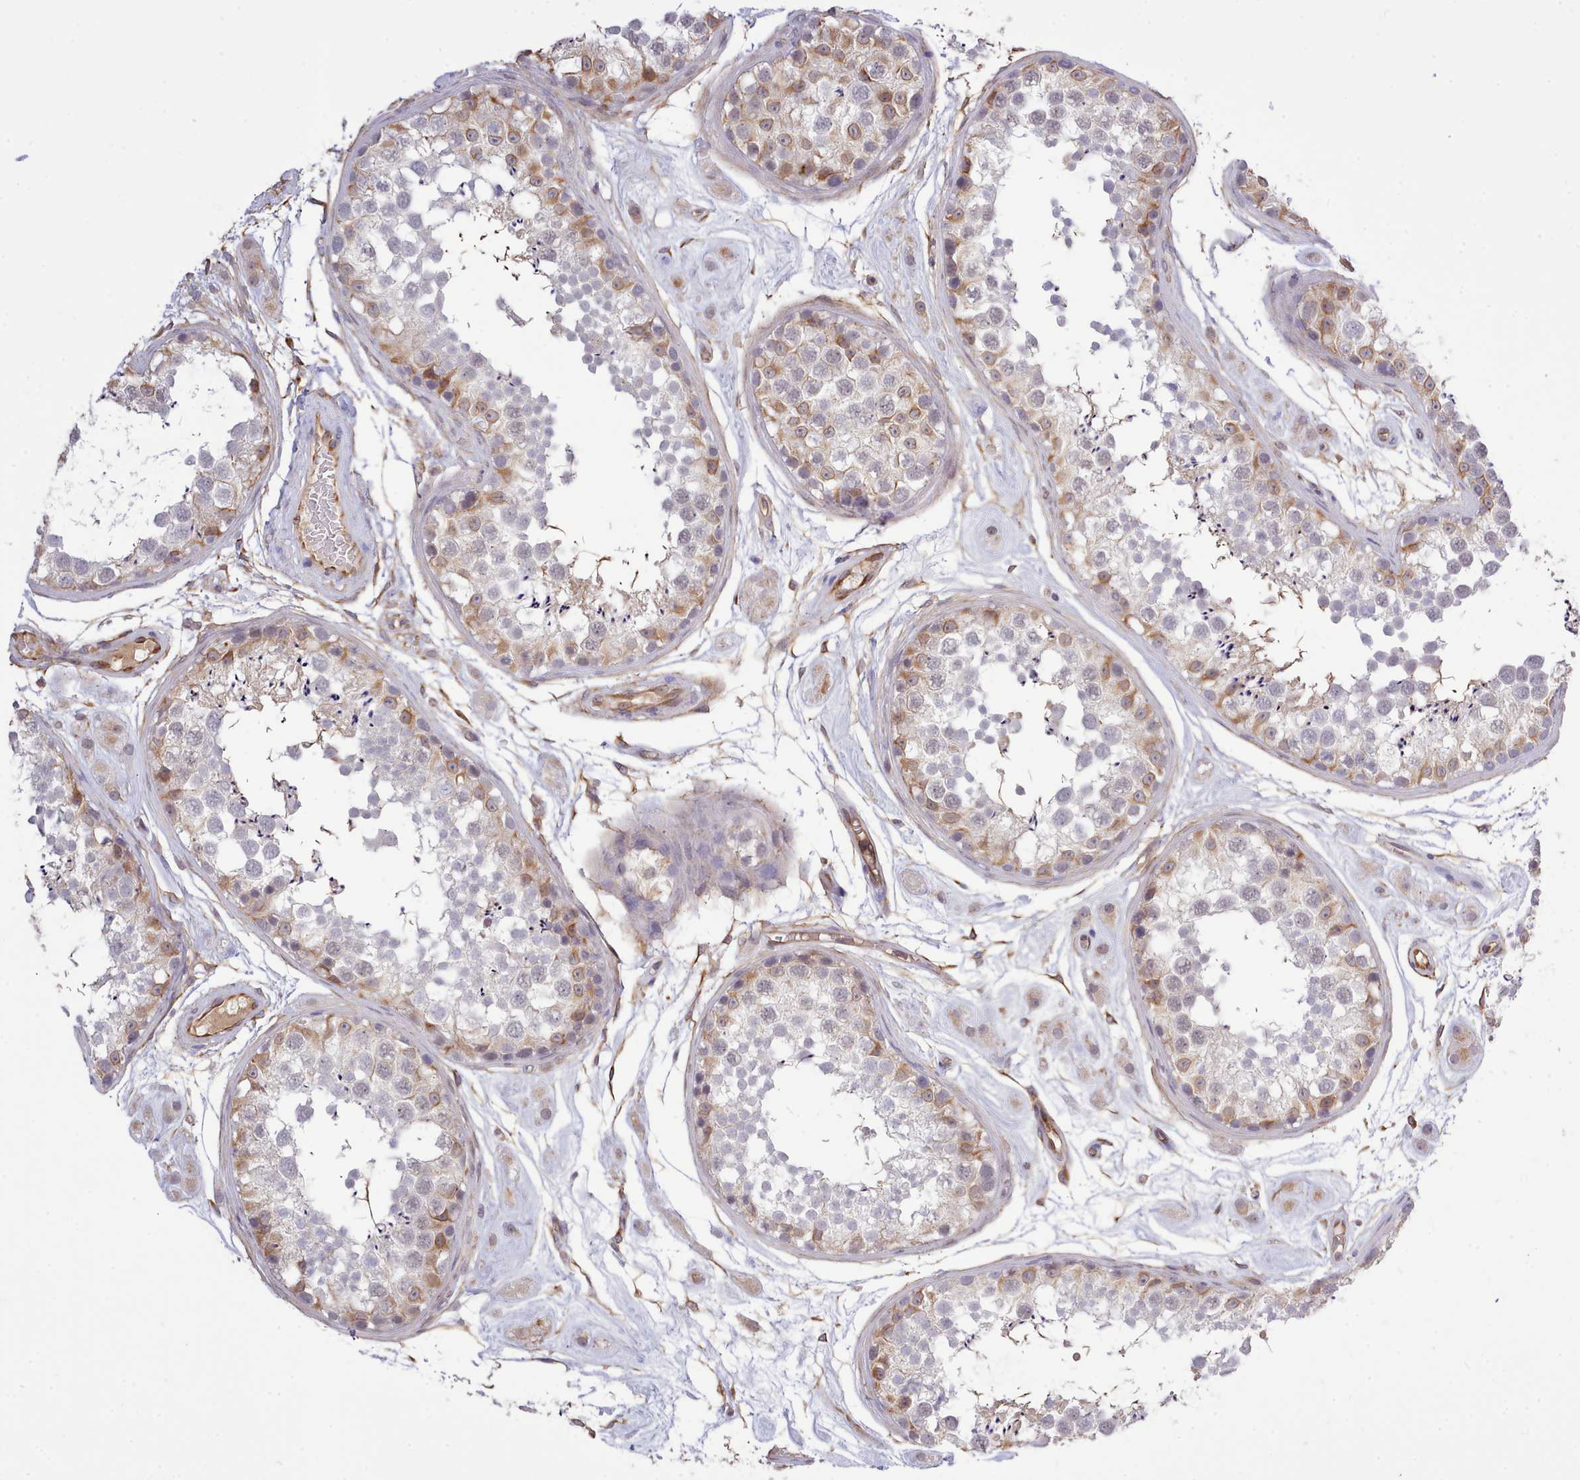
{"staining": {"intensity": "moderate", "quantity": "25%-75%", "location": "cytoplasmic/membranous,nuclear"}, "tissue": "testis", "cell_type": "Cells in seminiferous ducts", "image_type": "normal", "snomed": [{"axis": "morphology", "description": "Normal tissue, NOS"}, {"axis": "topography", "description": "Testis"}], "caption": "Normal testis was stained to show a protein in brown. There is medium levels of moderate cytoplasmic/membranous,nuclear expression in approximately 25%-75% of cells in seminiferous ducts. The protein is shown in brown color, while the nuclei are stained blue.", "gene": "ZC3H13", "patient": {"sex": "male", "age": 25}}